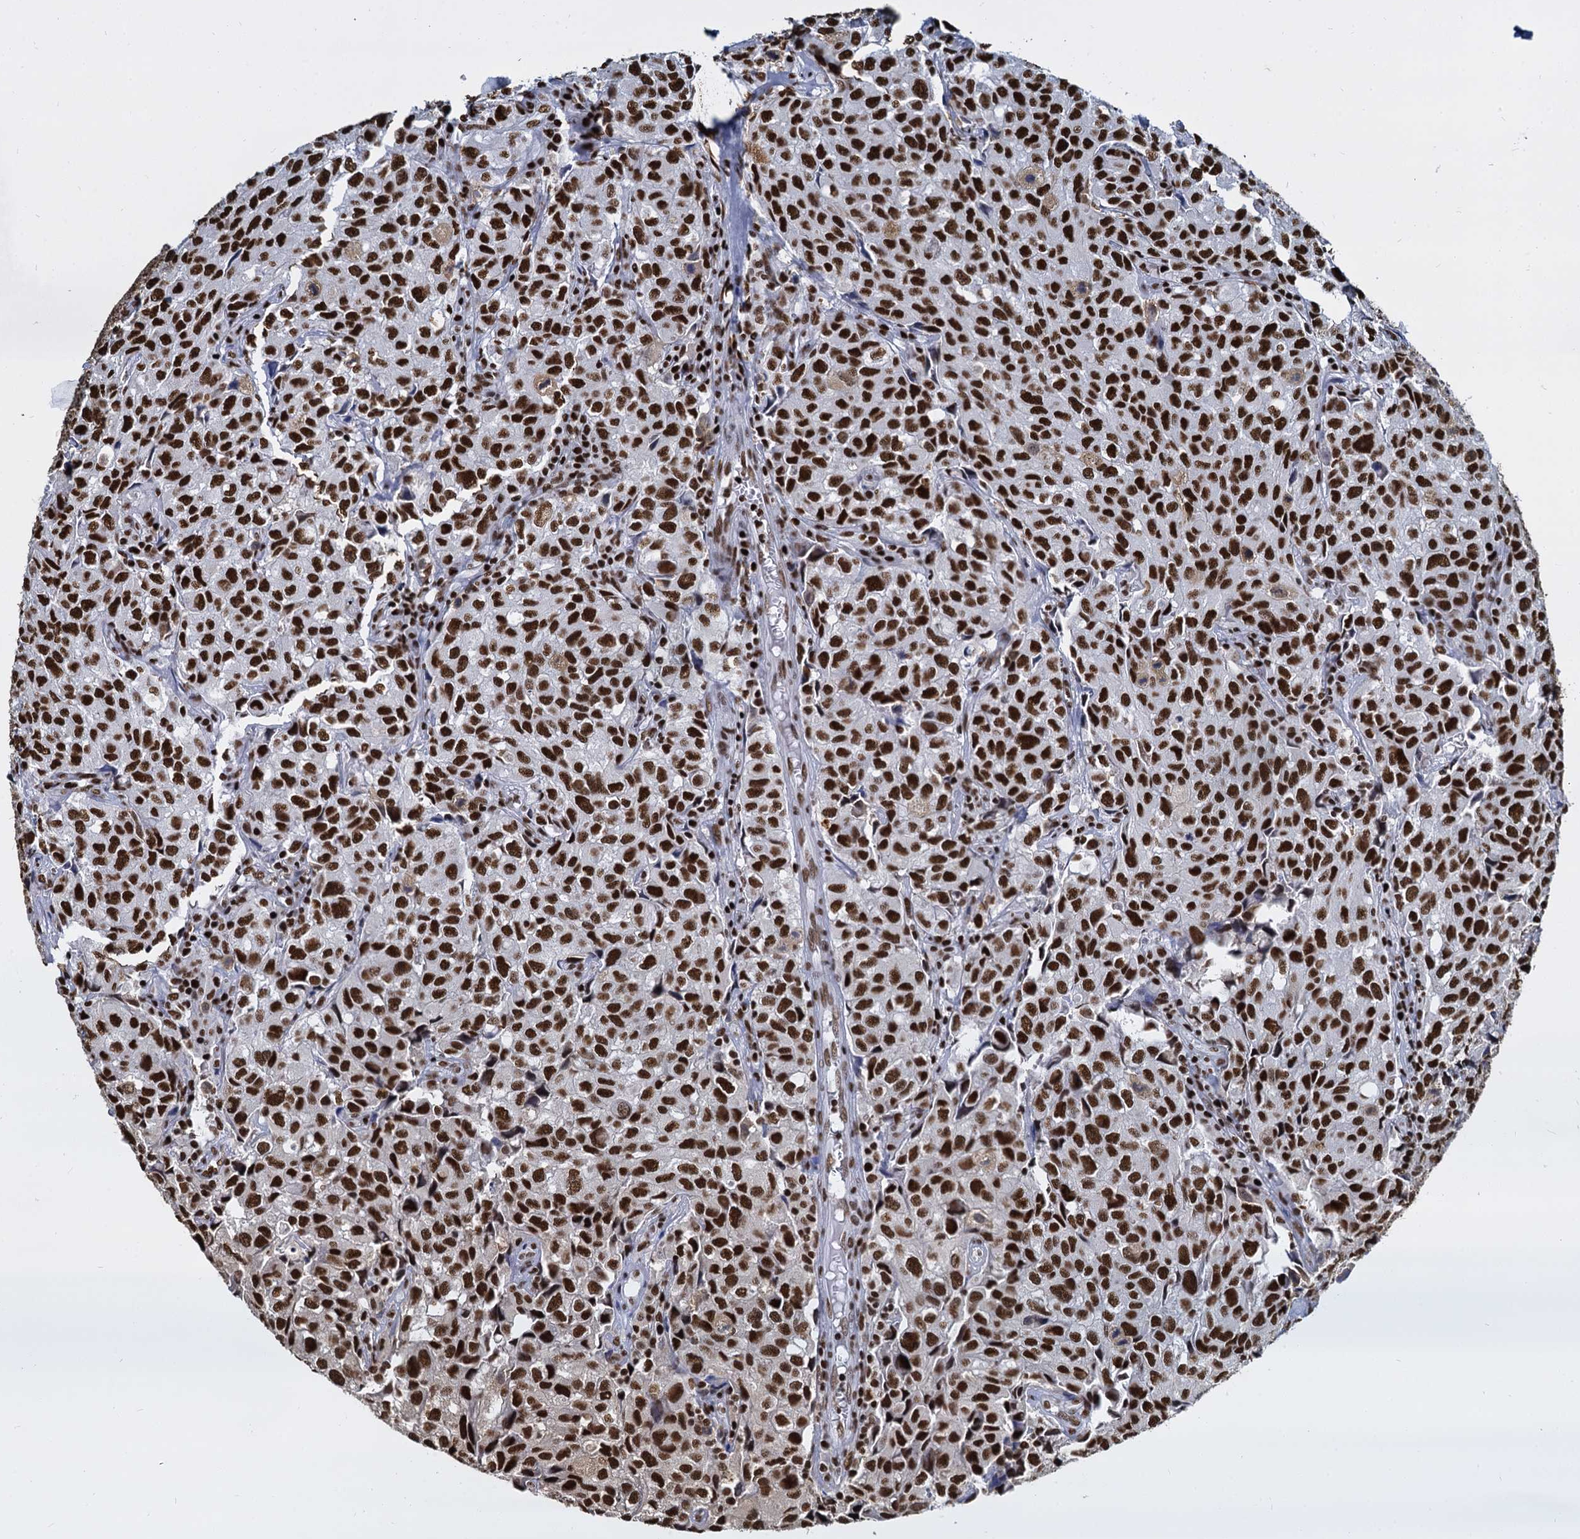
{"staining": {"intensity": "strong", "quantity": ">75%", "location": "nuclear"}, "tissue": "urothelial cancer", "cell_type": "Tumor cells", "image_type": "cancer", "snomed": [{"axis": "morphology", "description": "Urothelial carcinoma, High grade"}, {"axis": "topography", "description": "Urinary bladder"}], "caption": "Immunohistochemical staining of urothelial carcinoma (high-grade) shows high levels of strong nuclear staining in approximately >75% of tumor cells.", "gene": "DCPS", "patient": {"sex": "female", "age": 75}}